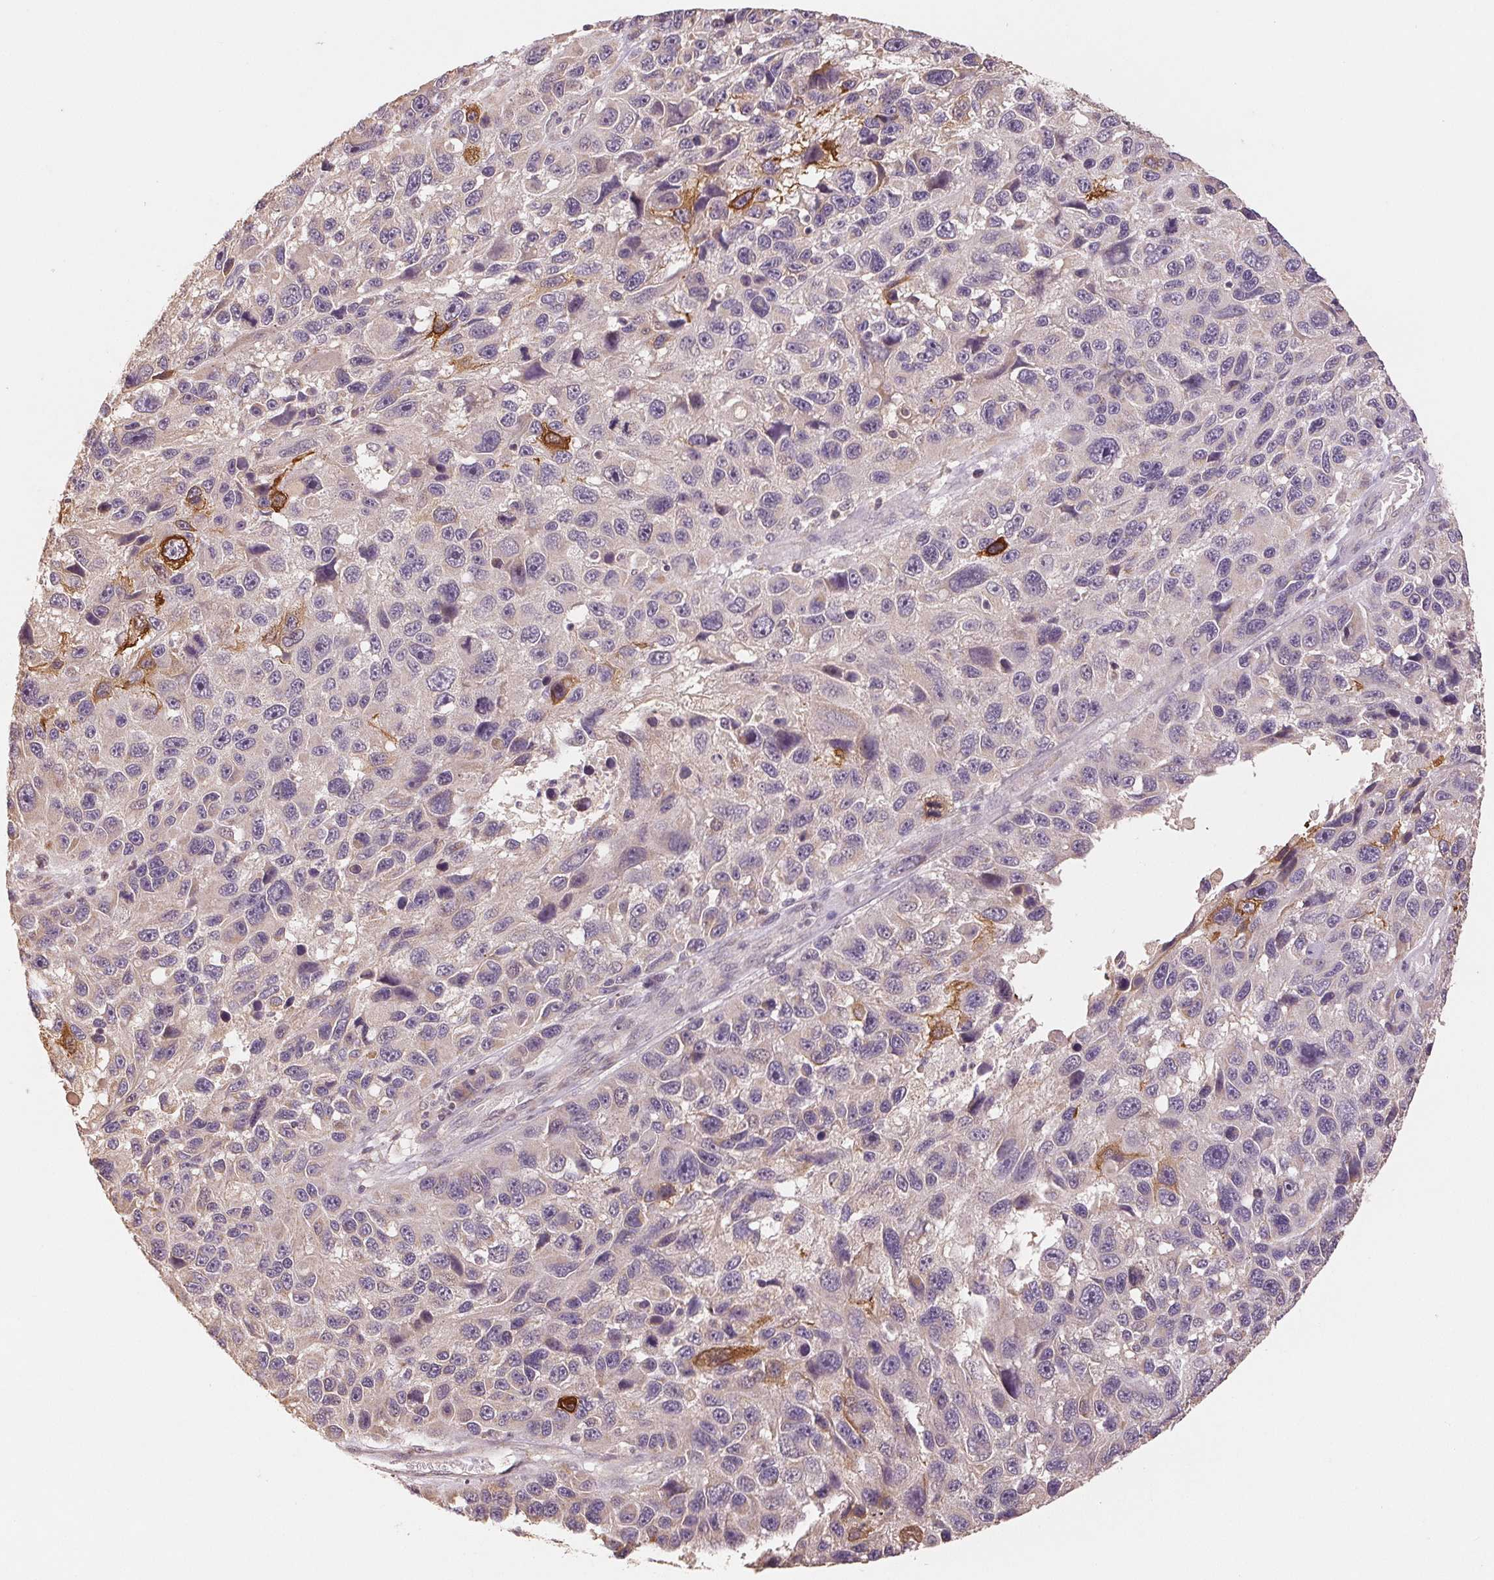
{"staining": {"intensity": "strong", "quantity": "<25%", "location": "cytoplasmic/membranous"}, "tissue": "melanoma", "cell_type": "Tumor cells", "image_type": "cancer", "snomed": [{"axis": "morphology", "description": "Malignant melanoma, NOS"}, {"axis": "topography", "description": "Skin"}], "caption": "The micrograph demonstrates staining of malignant melanoma, revealing strong cytoplasmic/membranous protein expression (brown color) within tumor cells. Using DAB (brown) and hematoxylin (blue) stains, captured at high magnification using brightfield microscopy.", "gene": "COX14", "patient": {"sex": "male", "age": 53}}